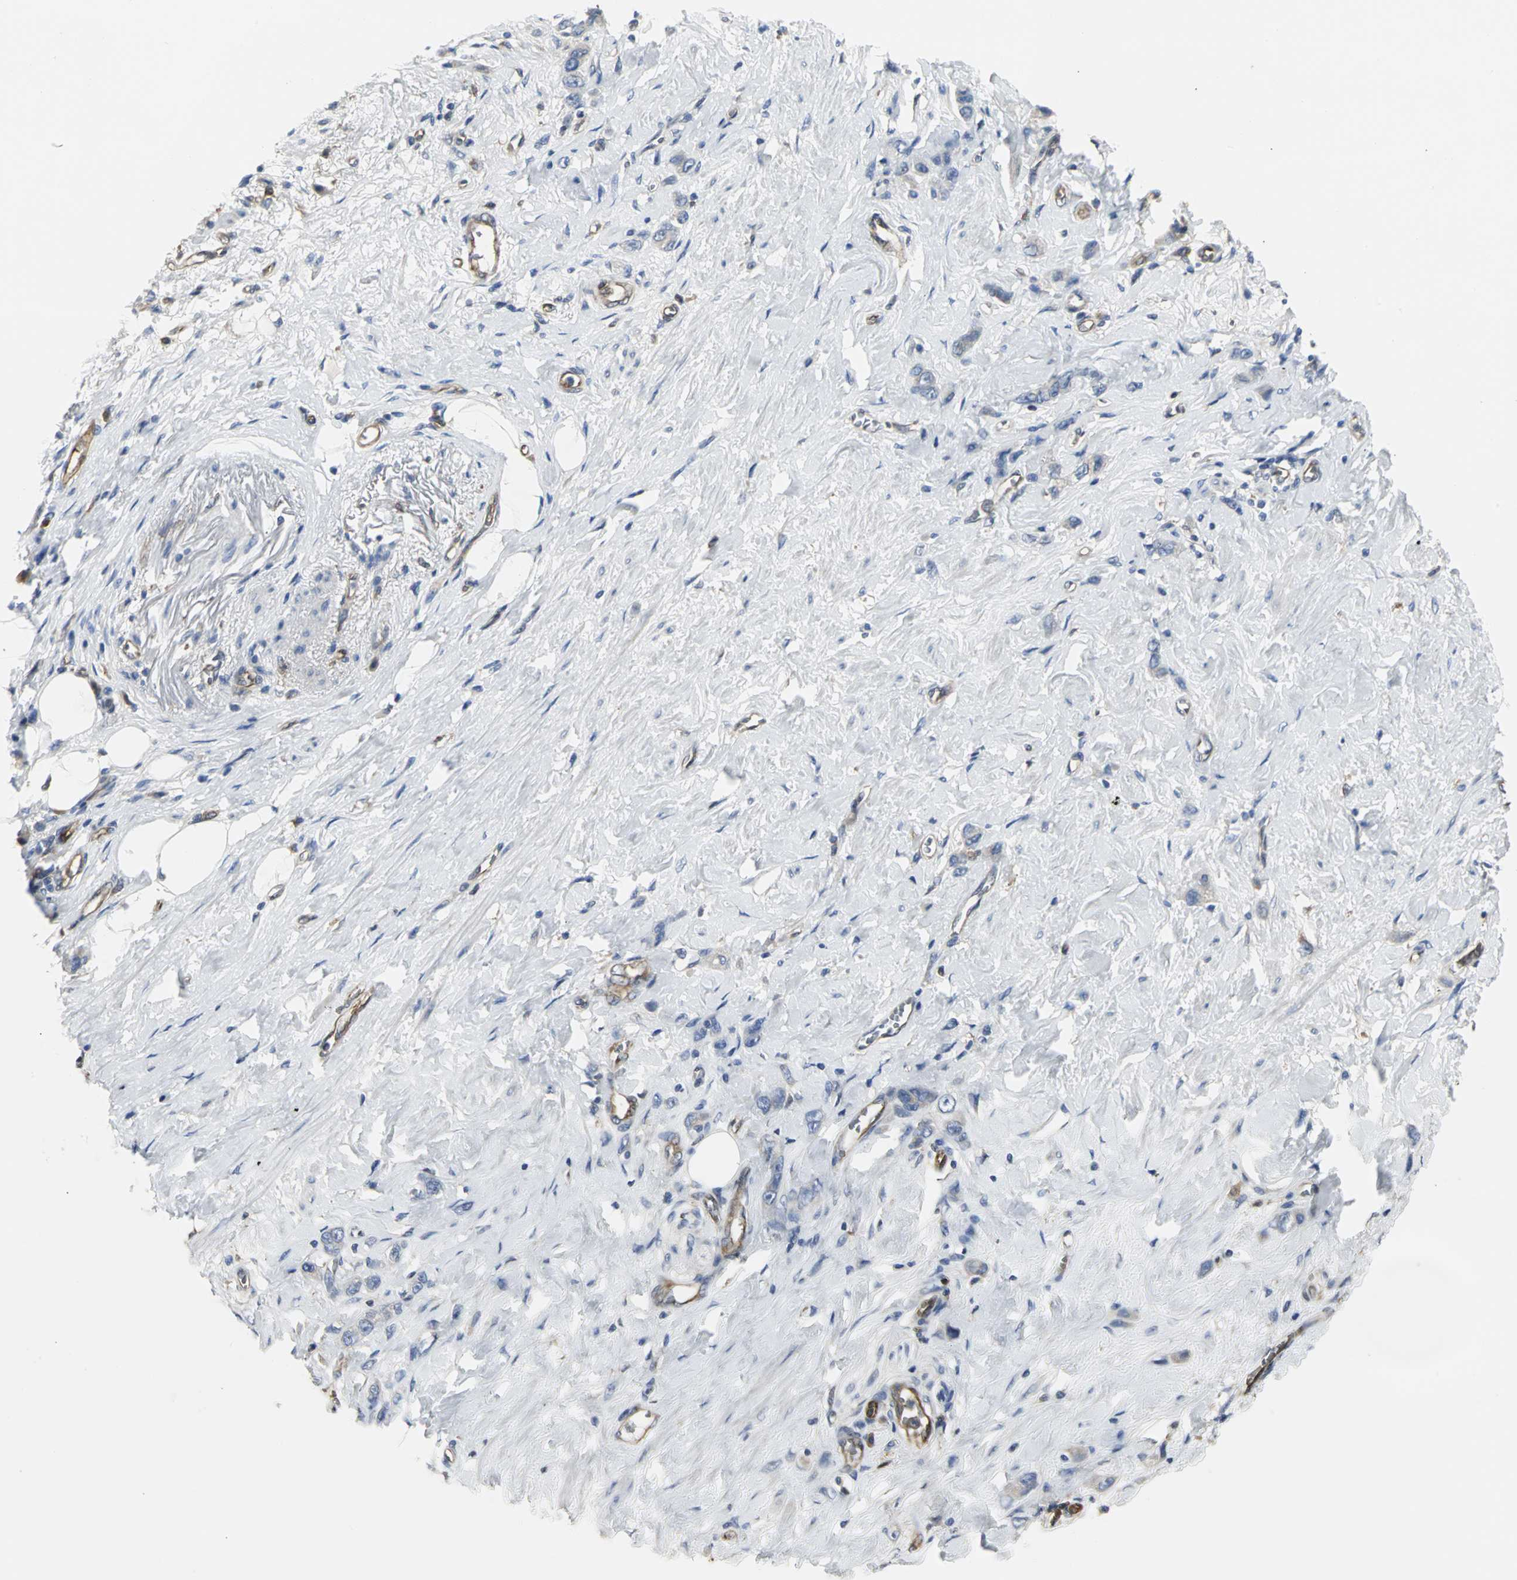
{"staining": {"intensity": "weak", "quantity": "25%-75%", "location": "cytoplasmic/membranous"}, "tissue": "stomach cancer", "cell_type": "Tumor cells", "image_type": "cancer", "snomed": [{"axis": "morphology", "description": "Adenocarcinoma, NOS"}, {"axis": "topography", "description": "Stomach"}], "caption": "The immunohistochemical stain shows weak cytoplasmic/membranous expression in tumor cells of stomach cancer (adenocarcinoma) tissue.", "gene": "CHRNB1", "patient": {"sex": "male", "age": 82}}